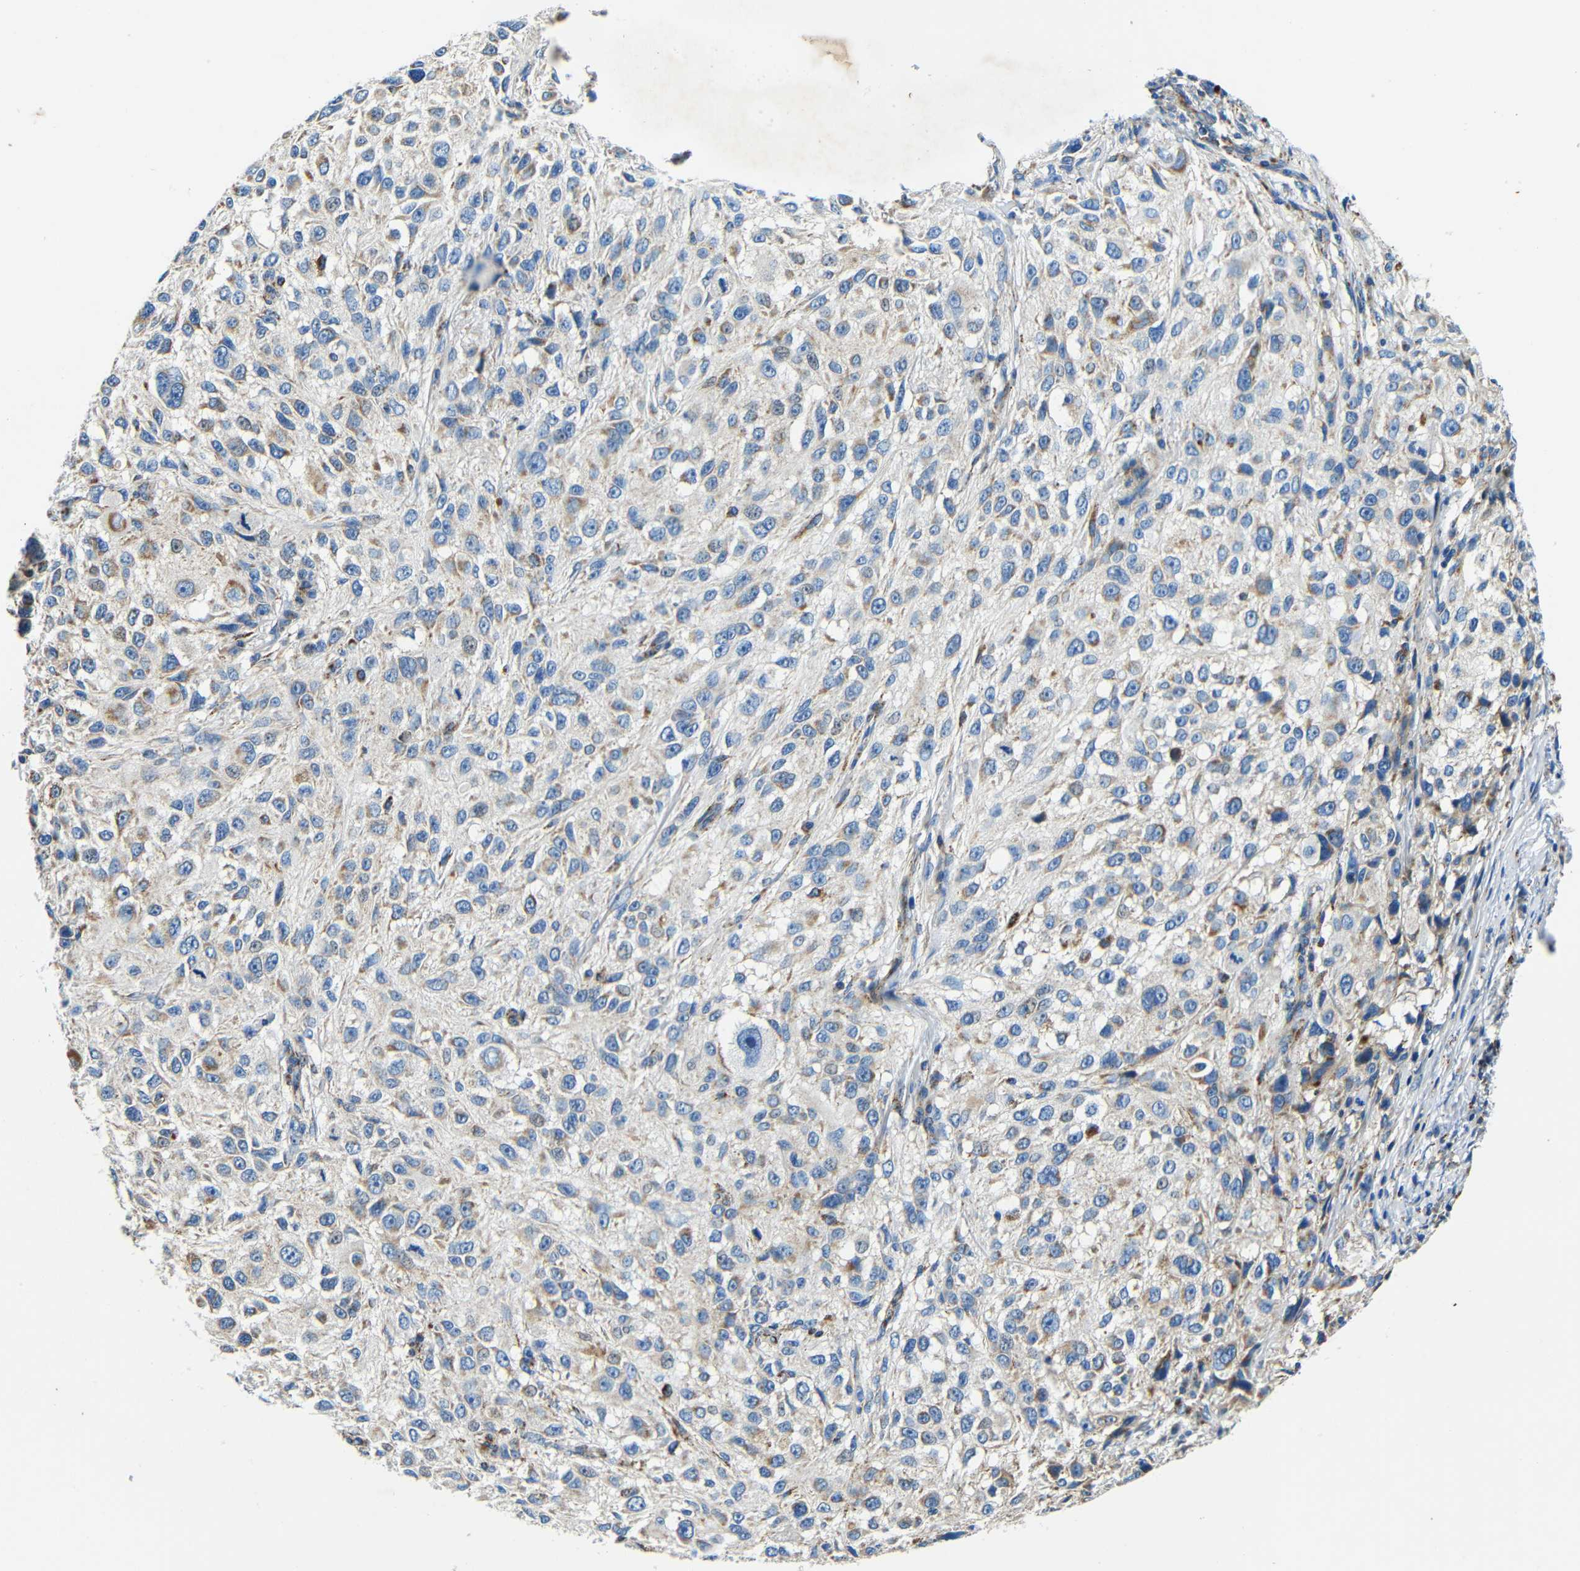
{"staining": {"intensity": "moderate", "quantity": "<25%", "location": "cytoplasmic/membranous"}, "tissue": "melanoma", "cell_type": "Tumor cells", "image_type": "cancer", "snomed": [{"axis": "morphology", "description": "Necrosis, NOS"}, {"axis": "morphology", "description": "Malignant melanoma, NOS"}, {"axis": "topography", "description": "Skin"}], "caption": "High-power microscopy captured an IHC image of melanoma, revealing moderate cytoplasmic/membranous expression in about <25% of tumor cells. (DAB (3,3'-diaminobenzidine) IHC, brown staining for protein, blue staining for nuclei).", "gene": "GALNT18", "patient": {"sex": "female", "age": 87}}